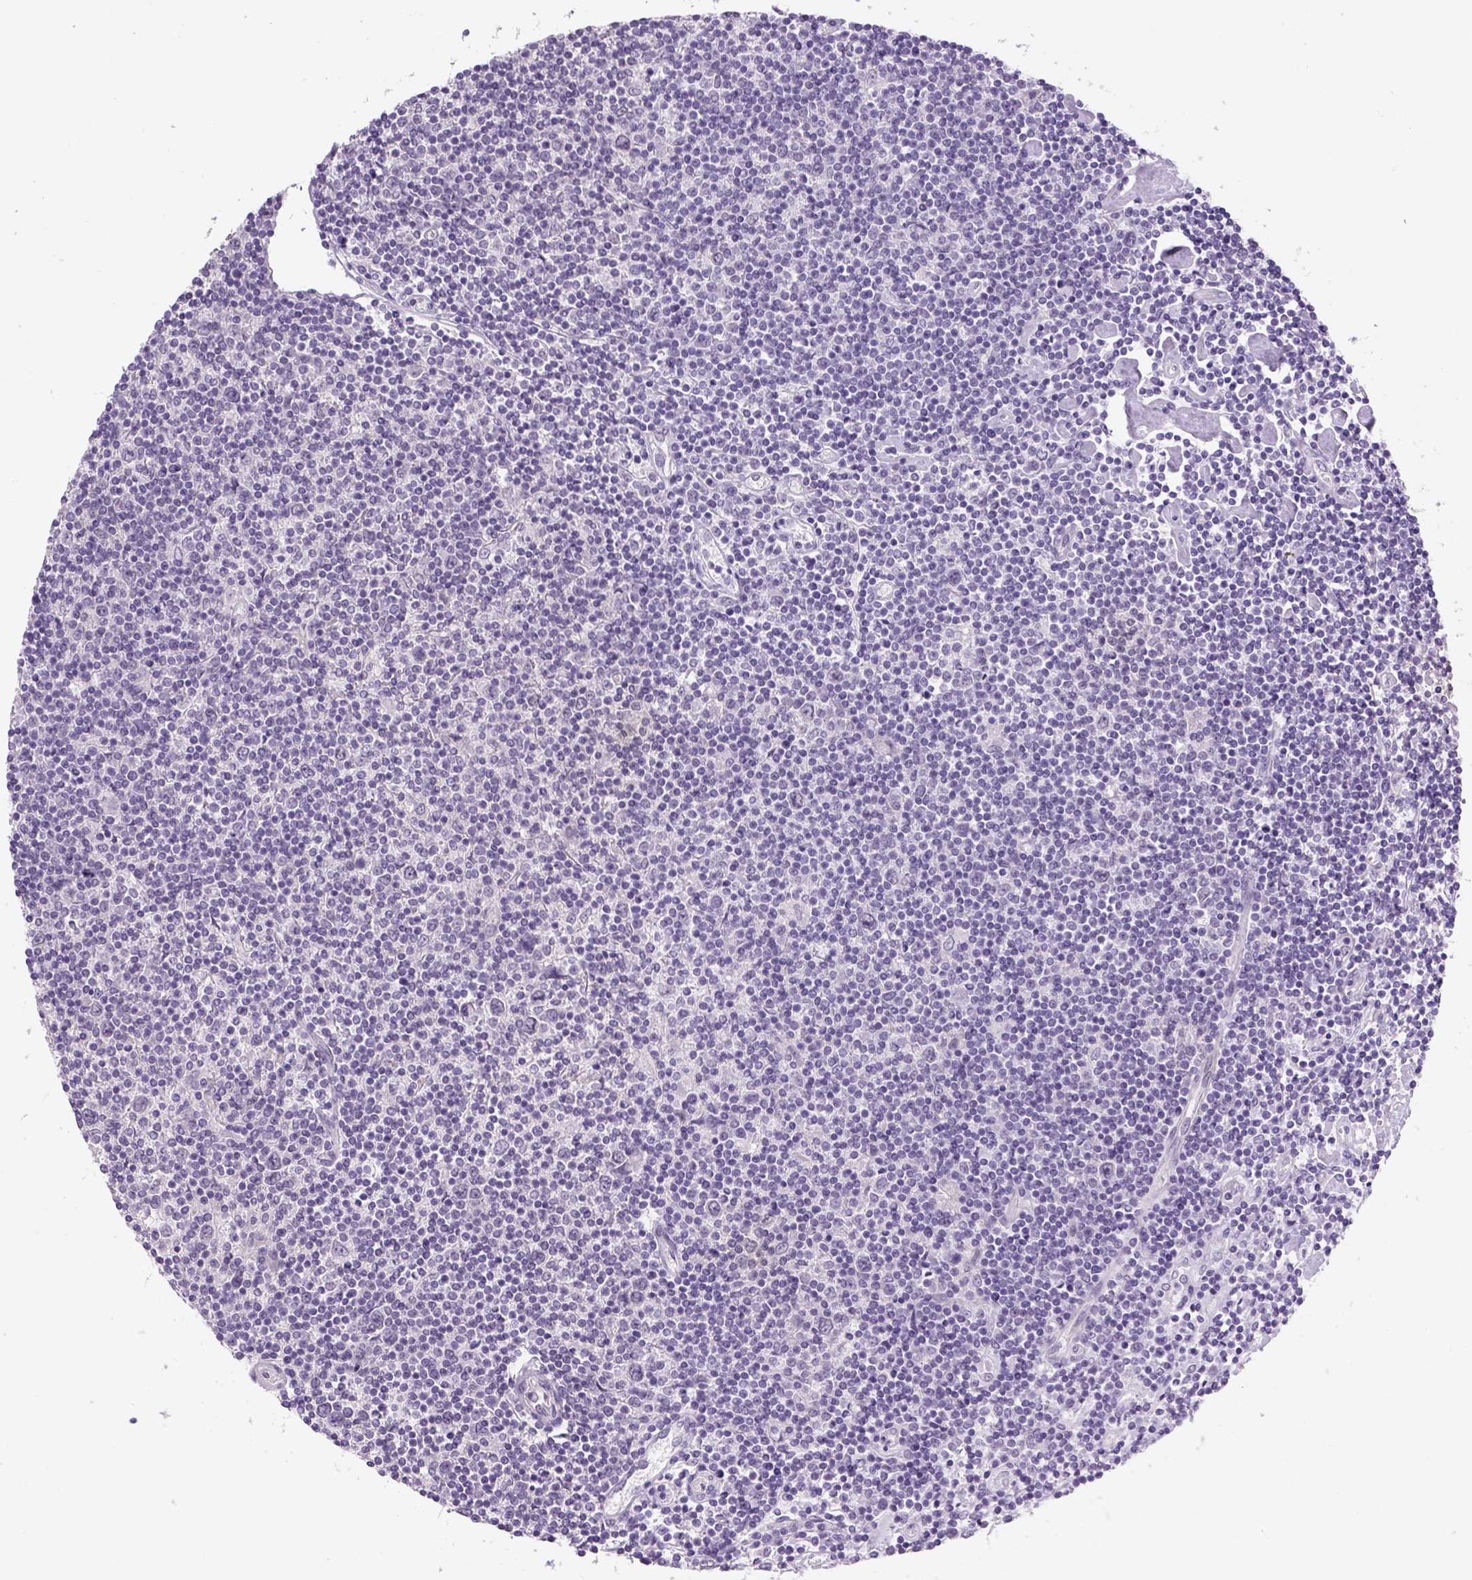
{"staining": {"intensity": "negative", "quantity": "none", "location": "none"}, "tissue": "lymphoma", "cell_type": "Tumor cells", "image_type": "cancer", "snomed": [{"axis": "morphology", "description": "Hodgkin's disease, NOS"}, {"axis": "topography", "description": "Lymph node"}], "caption": "IHC image of neoplastic tissue: human lymphoma stained with DAB (3,3'-diaminobenzidine) demonstrates no significant protein staining in tumor cells.", "gene": "DBH", "patient": {"sex": "male", "age": 40}}